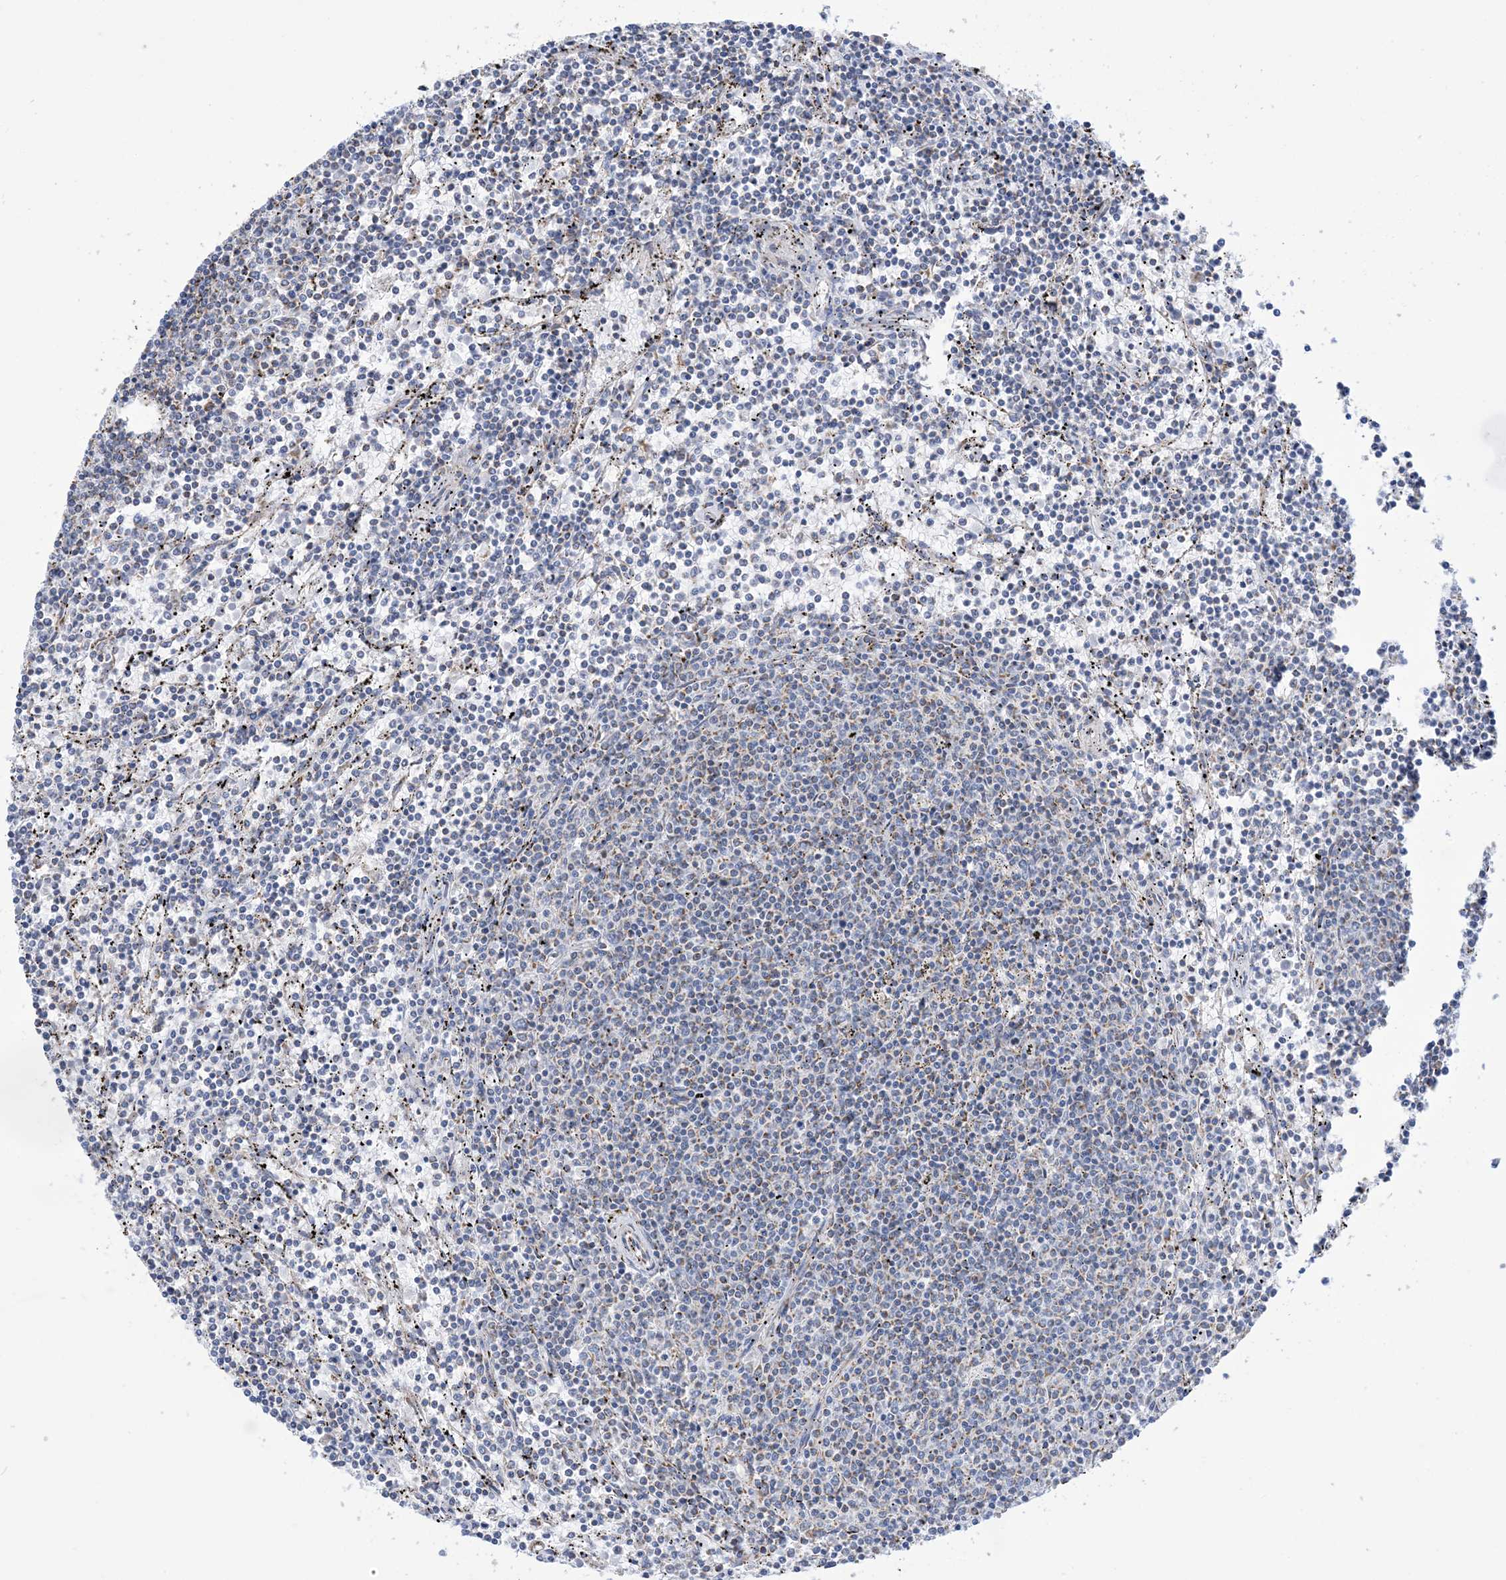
{"staining": {"intensity": "negative", "quantity": "none", "location": "none"}, "tissue": "lymphoma", "cell_type": "Tumor cells", "image_type": "cancer", "snomed": [{"axis": "morphology", "description": "Malignant lymphoma, non-Hodgkin's type, Low grade"}, {"axis": "topography", "description": "Spleen"}], "caption": "An immunohistochemistry photomicrograph of malignant lymphoma, non-Hodgkin's type (low-grade) is shown. There is no staining in tumor cells of malignant lymphoma, non-Hodgkin's type (low-grade).", "gene": "SAMM50", "patient": {"sex": "female", "age": 50}}